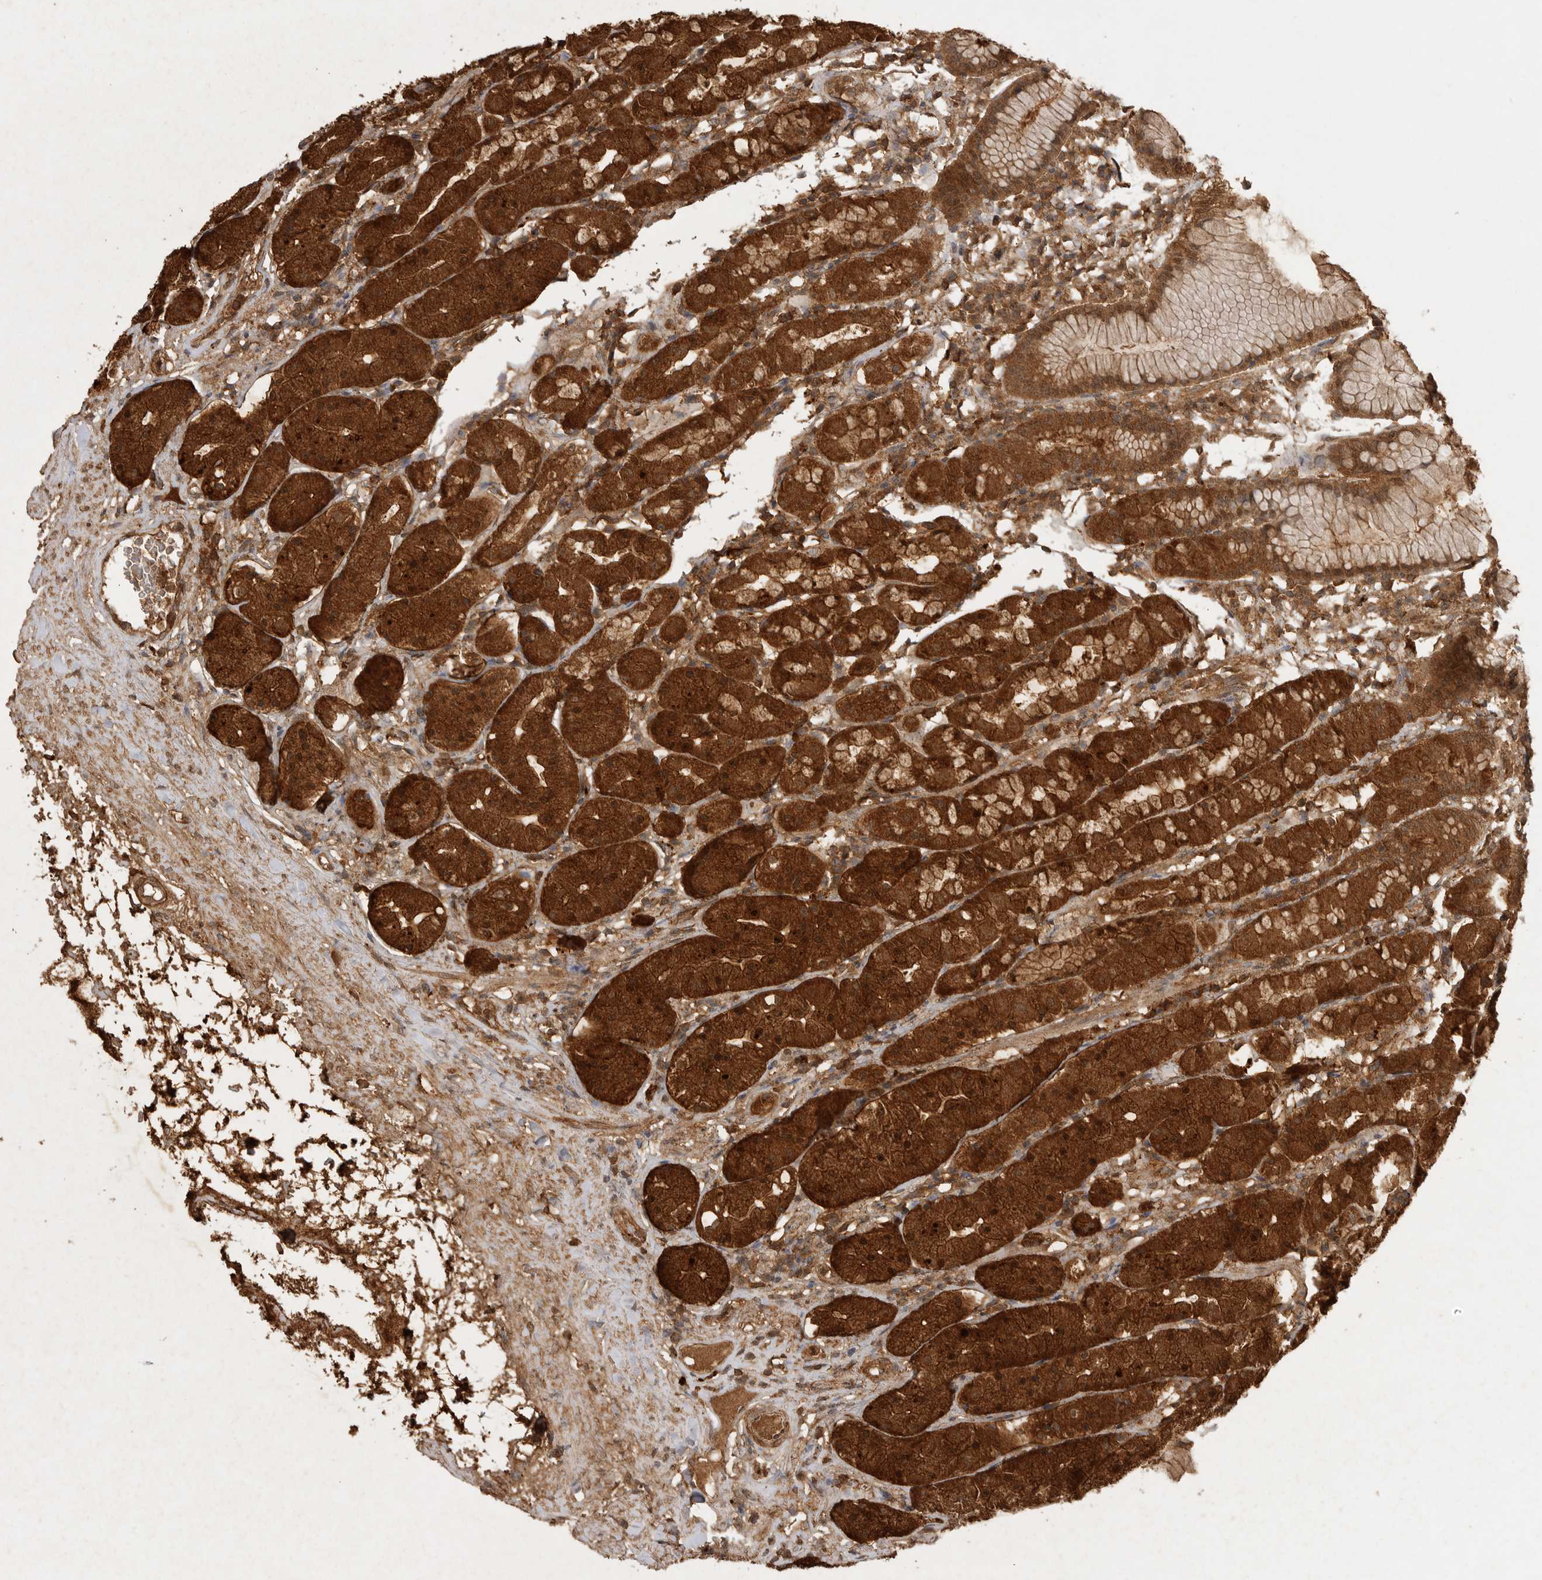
{"staining": {"intensity": "strong", "quantity": ">75%", "location": "cytoplasmic/membranous,nuclear"}, "tissue": "stomach", "cell_type": "Glandular cells", "image_type": "normal", "snomed": [{"axis": "morphology", "description": "Normal tissue, NOS"}, {"axis": "topography", "description": "Stomach, lower"}], "caption": "High-power microscopy captured an immunohistochemistry (IHC) photomicrograph of benign stomach, revealing strong cytoplasmic/membranous,nuclear positivity in about >75% of glandular cells.", "gene": "ICOSLG", "patient": {"sex": "female", "age": 56}}